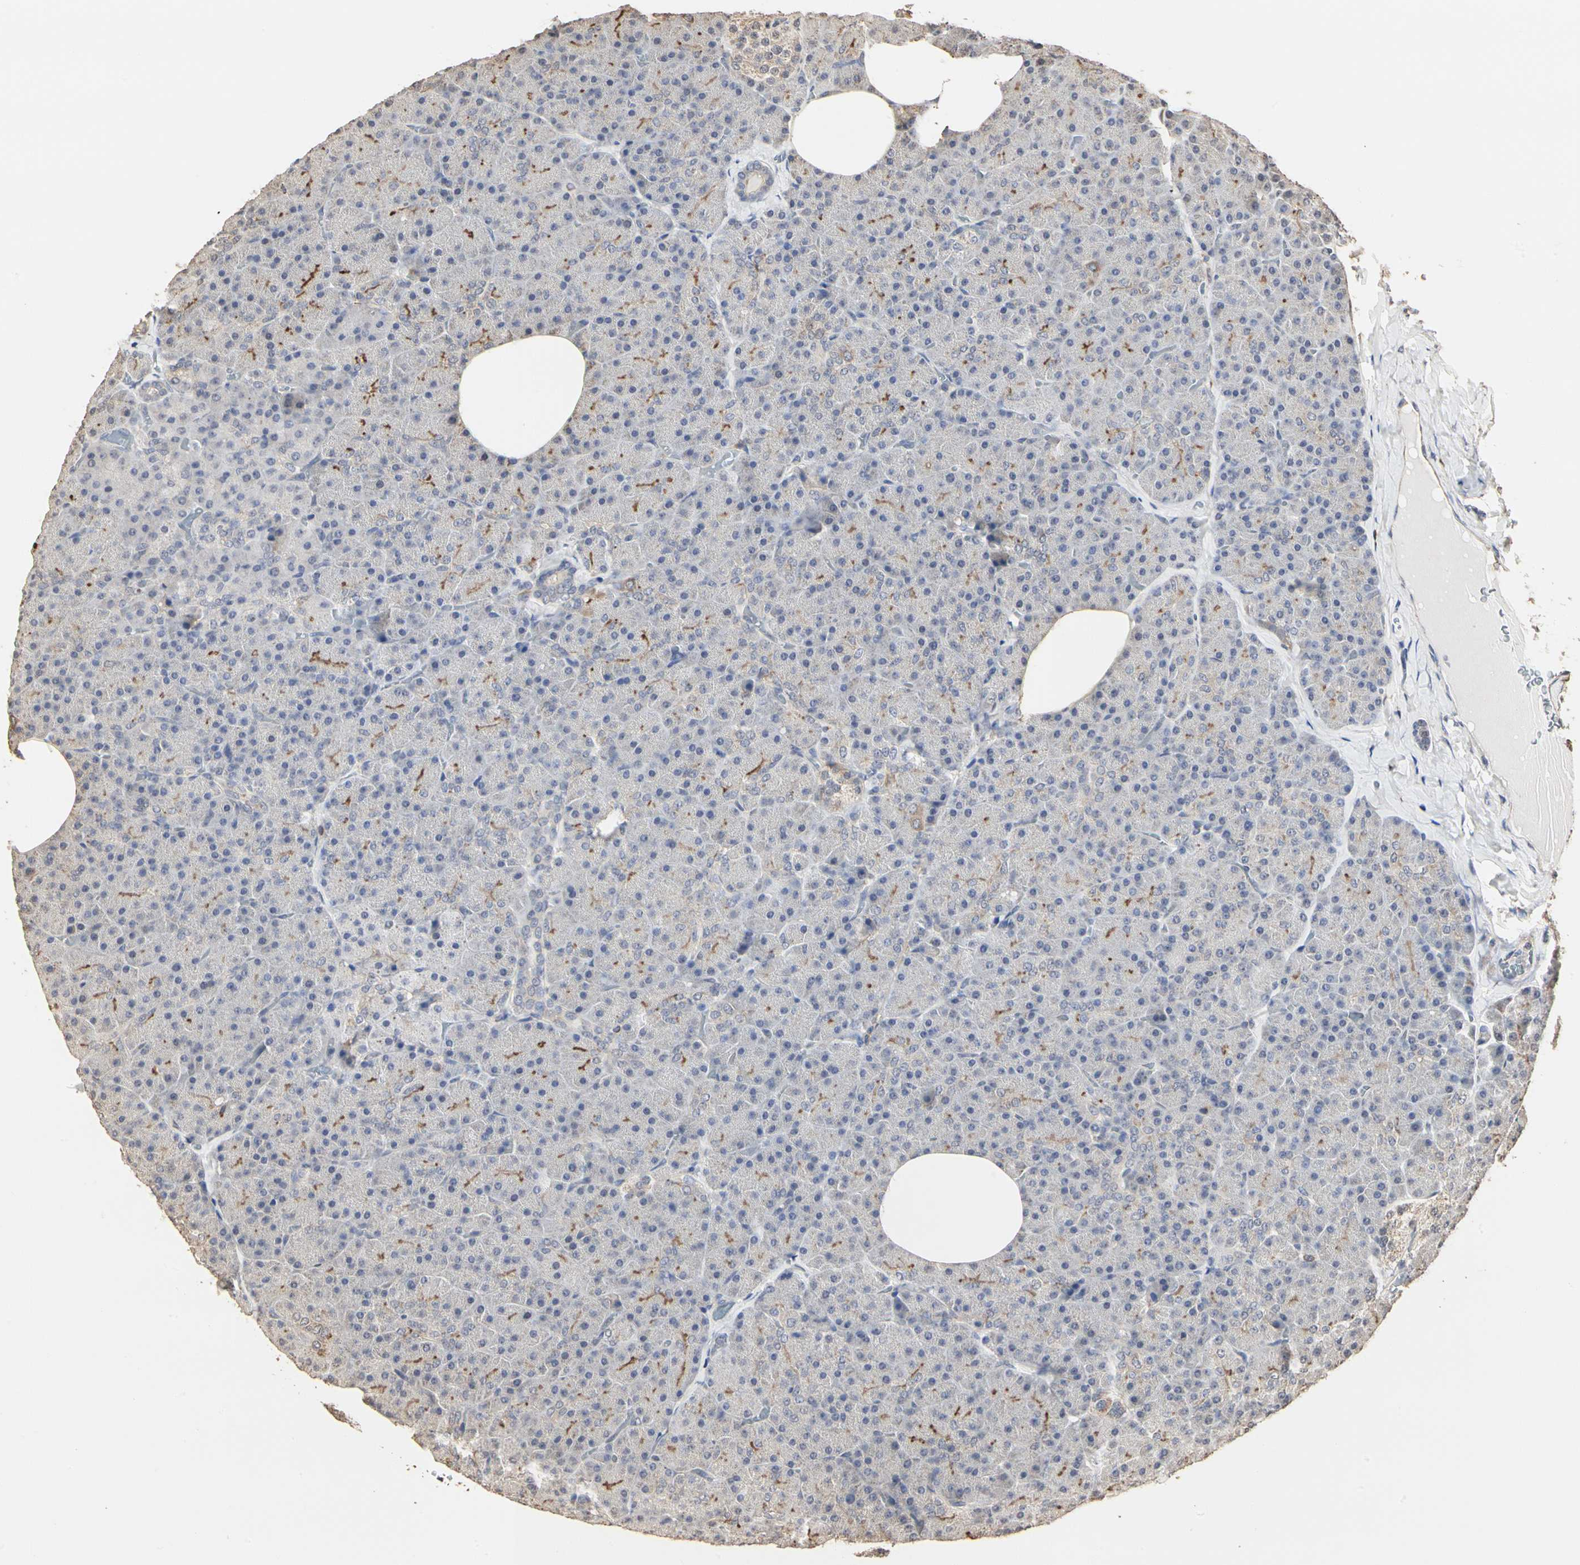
{"staining": {"intensity": "moderate", "quantity": "<25%", "location": "cytoplasmic/membranous"}, "tissue": "pancreas", "cell_type": "Exocrine glandular cells", "image_type": "normal", "snomed": [{"axis": "morphology", "description": "Normal tissue, NOS"}, {"axis": "topography", "description": "Pancreas"}], "caption": "Normal pancreas reveals moderate cytoplasmic/membranous expression in approximately <25% of exocrine glandular cells, visualized by immunohistochemistry. Using DAB (brown) and hematoxylin (blue) stains, captured at high magnification using brightfield microscopy.", "gene": "TAOK1", "patient": {"sex": "female", "age": 35}}